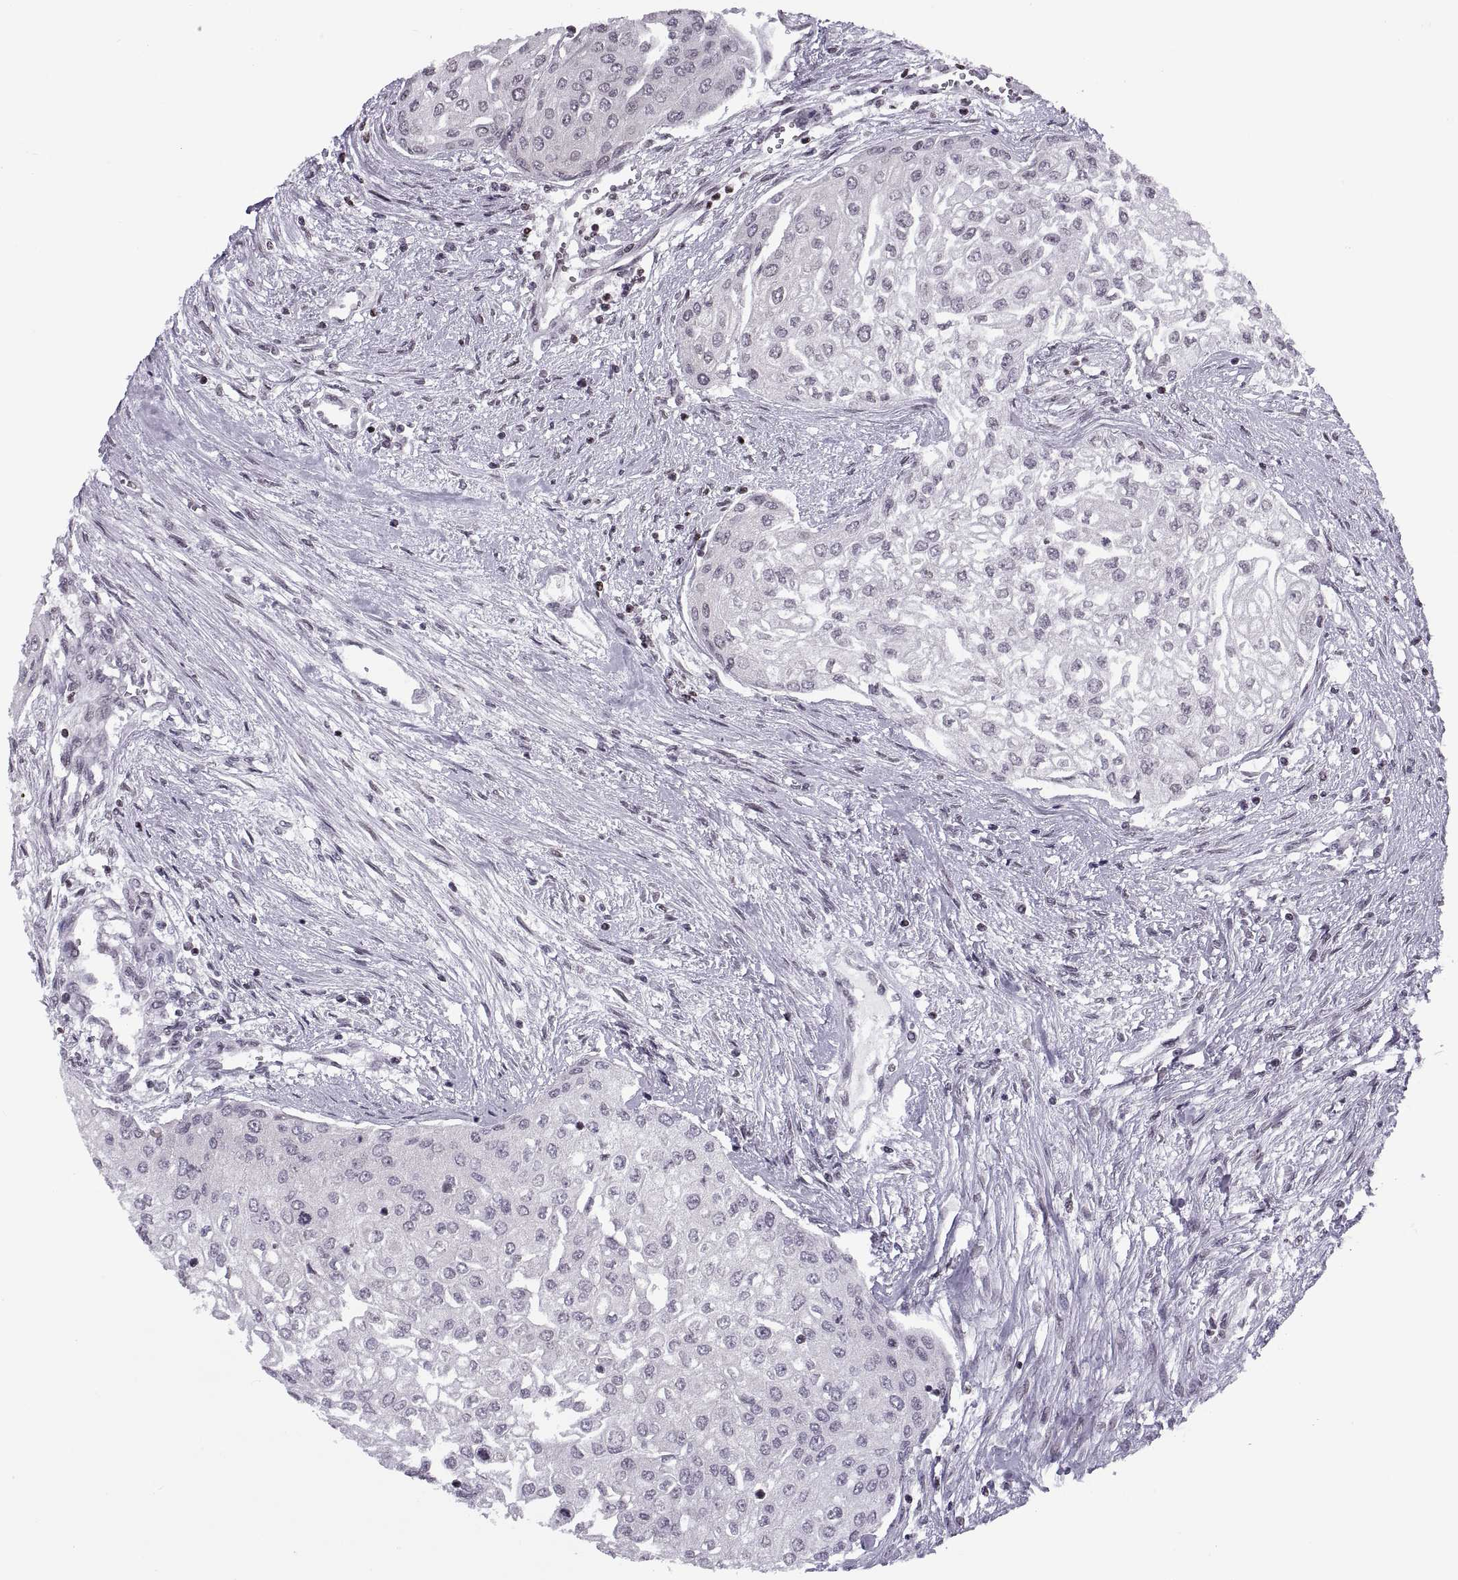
{"staining": {"intensity": "negative", "quantity": "none", "location": "none"}, "tissue": "urothelial cancer", "cell_type": "Tumor cells", "image_type": "cancer", "snomed": [{"axis": "morphology", "description": "Urothelial carcinoma, High grade"}, {"axis": "topography", "description": "Urinary bladder"}], "caption": "Urothelial cancer was stained to show a protein in brown. There is no significant expression in tumor cells.", "gene": "H1-8", "patient": {"sex": "male", "age": 62}}